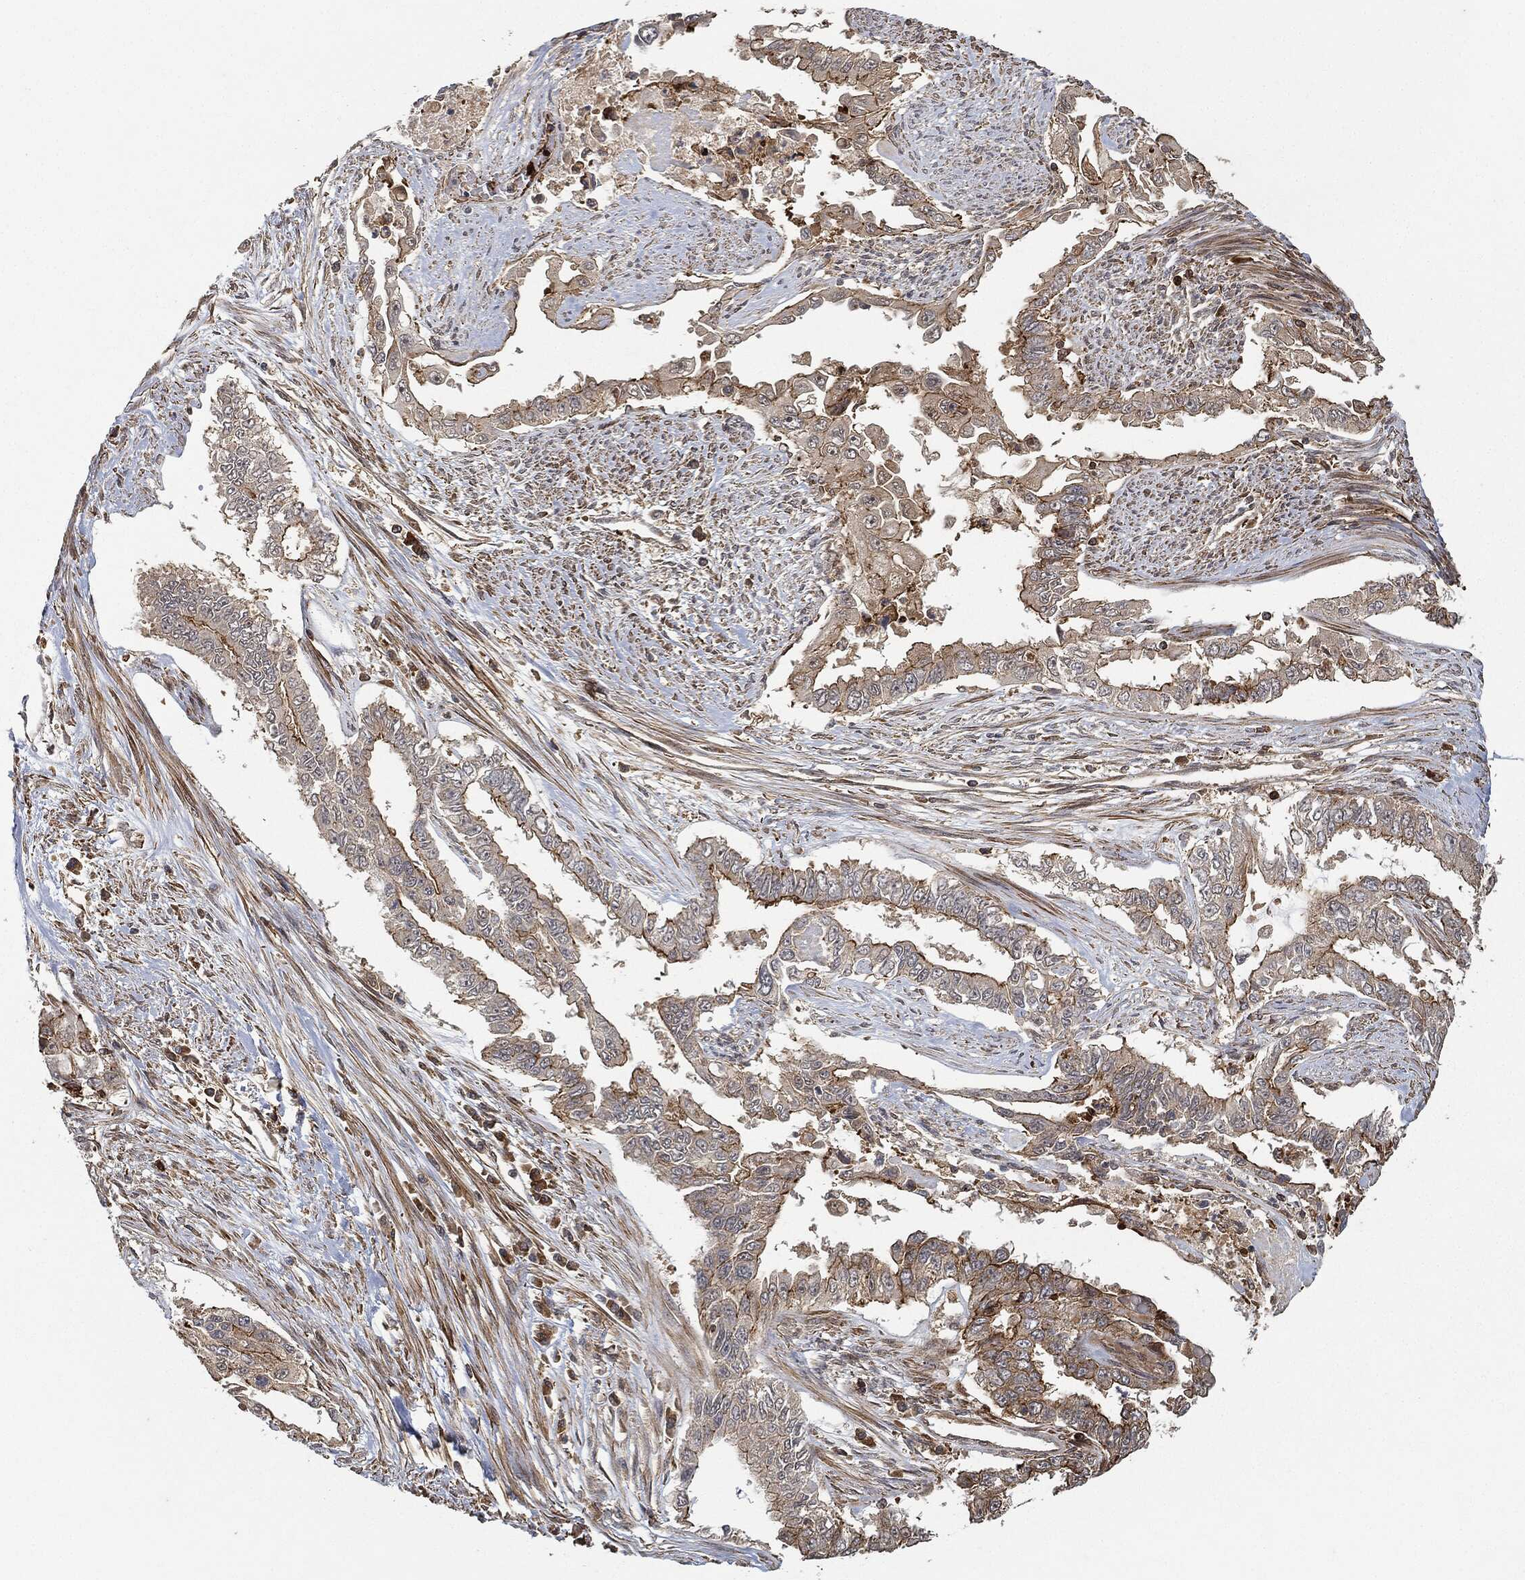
{"staining": {"intensity": "strong", "quantity": "25%-75%", "location": "cytoplasmic/membranous"}, "tissue": "endometrial cancer", "cell_type": "Tumor cells", "image_type": "cancer", "snomed": [{"axis": "morphology", "description": "Adenocarcinoma, NOS"}, {"axis": "topography", "description": "Uterus"}], "caption": "Tumor cells display strong cytoplasmic/membranous staining in about 25%-75% of cells in endometrial cancer (adenocarcinoma). The staining was performed using DAB (3,3'-diaminobenzidine), with brown indicating positive protein expression. Nuclei are stained blue with hematoxylin.", "gene": "TPT1", "patient": {"sex": "female", "age": 59}}